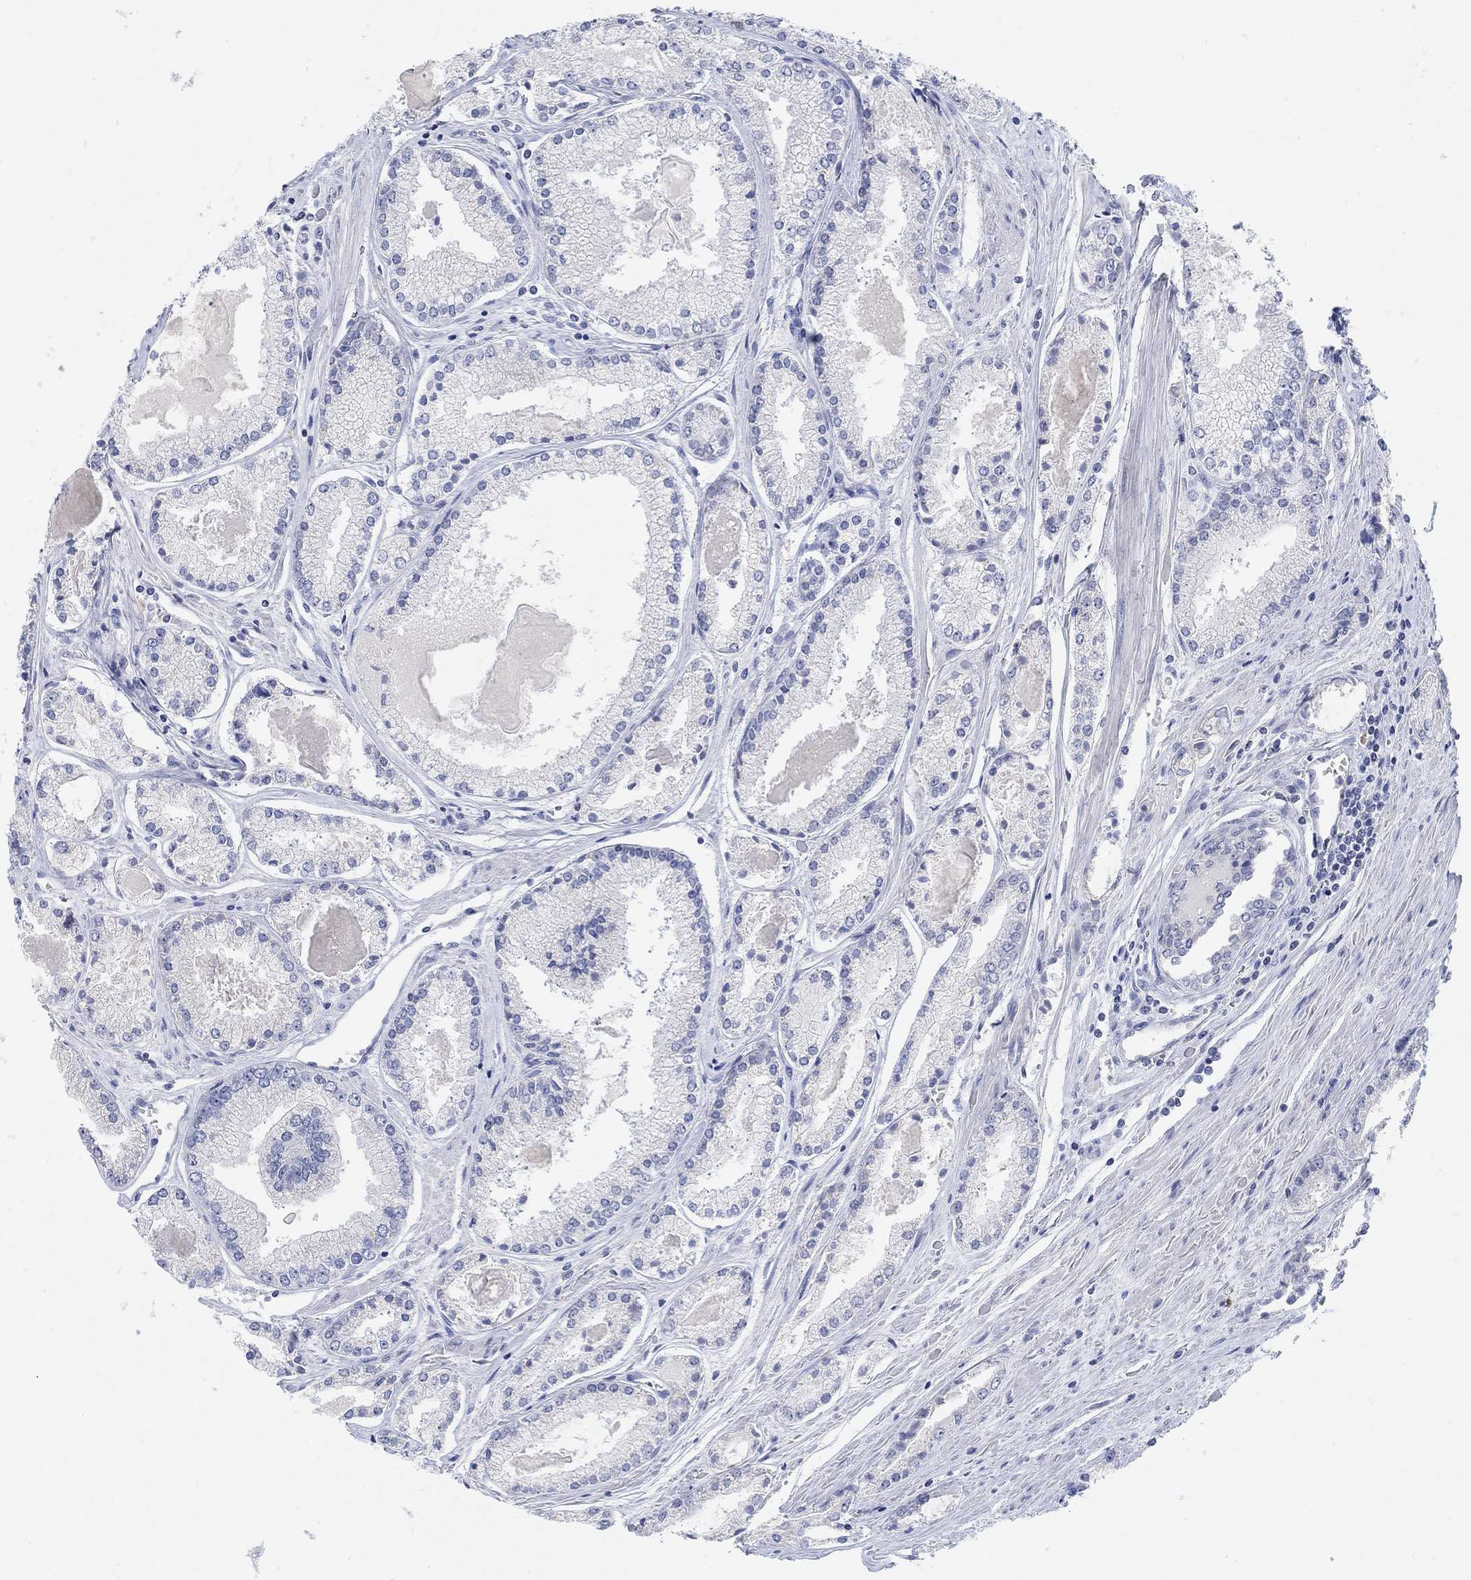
{"staining": {"intensity": "negative", "quantity": "none", "location": "none"}, "tissue": "prostate cancer", "cell_type": "Tumor cells", "image_type": "cancer", "snomed": [{"axis": "morphology", "description": "Adenocarcinoma, NOS"}, {"axis": "topography", "description": "Prostate"}], "caption": "Immunohistochemistry (IHC) histopathology image of adenocarcinoma (prostate) stained for a protein (brown), which reveals no positivity in tumor cells.", "gene": "ATP6V1E2", "patient": {"sex": "male", "age": 72}}